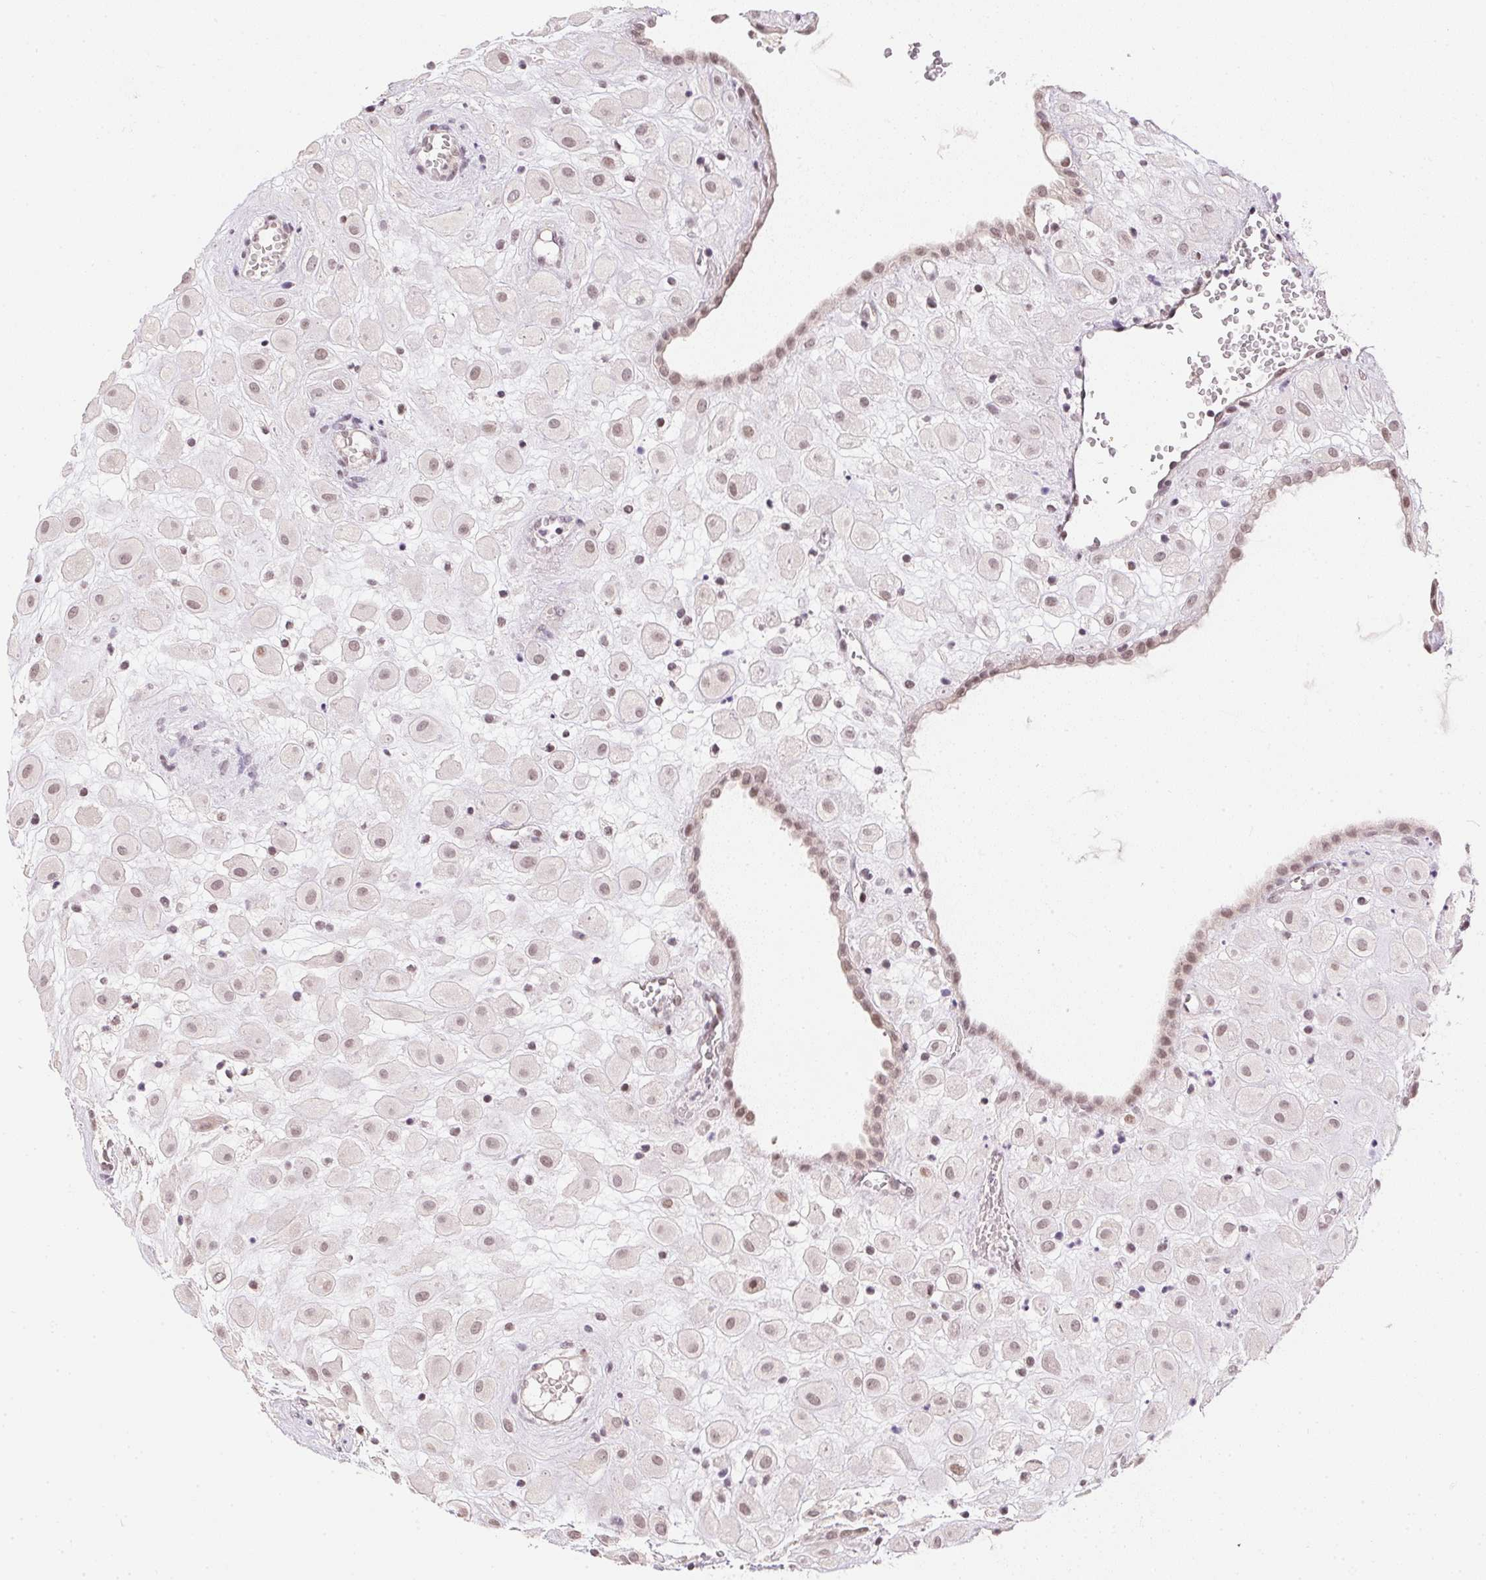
{"staining": {"intensity": "weak", "quantity": "25%-75%", "location": "nuclear"}, "tissue": "placenta", "cell_type": "Decidual cells", "image_type": "normal", "snomed": [{"axis": "morphology", "description": "Normal tissue, NOS"}, {"axis": "topography", "description": "Placenta"}], "caption": "This micrograph shows immunohistochemistry (IHC) staining of unremarkable human placenta, with low weak nuclear positivity in about 25%-75% of decidual cells.", "gene": "KDM4D", "patient": {"sex": "female", "age": 24}}